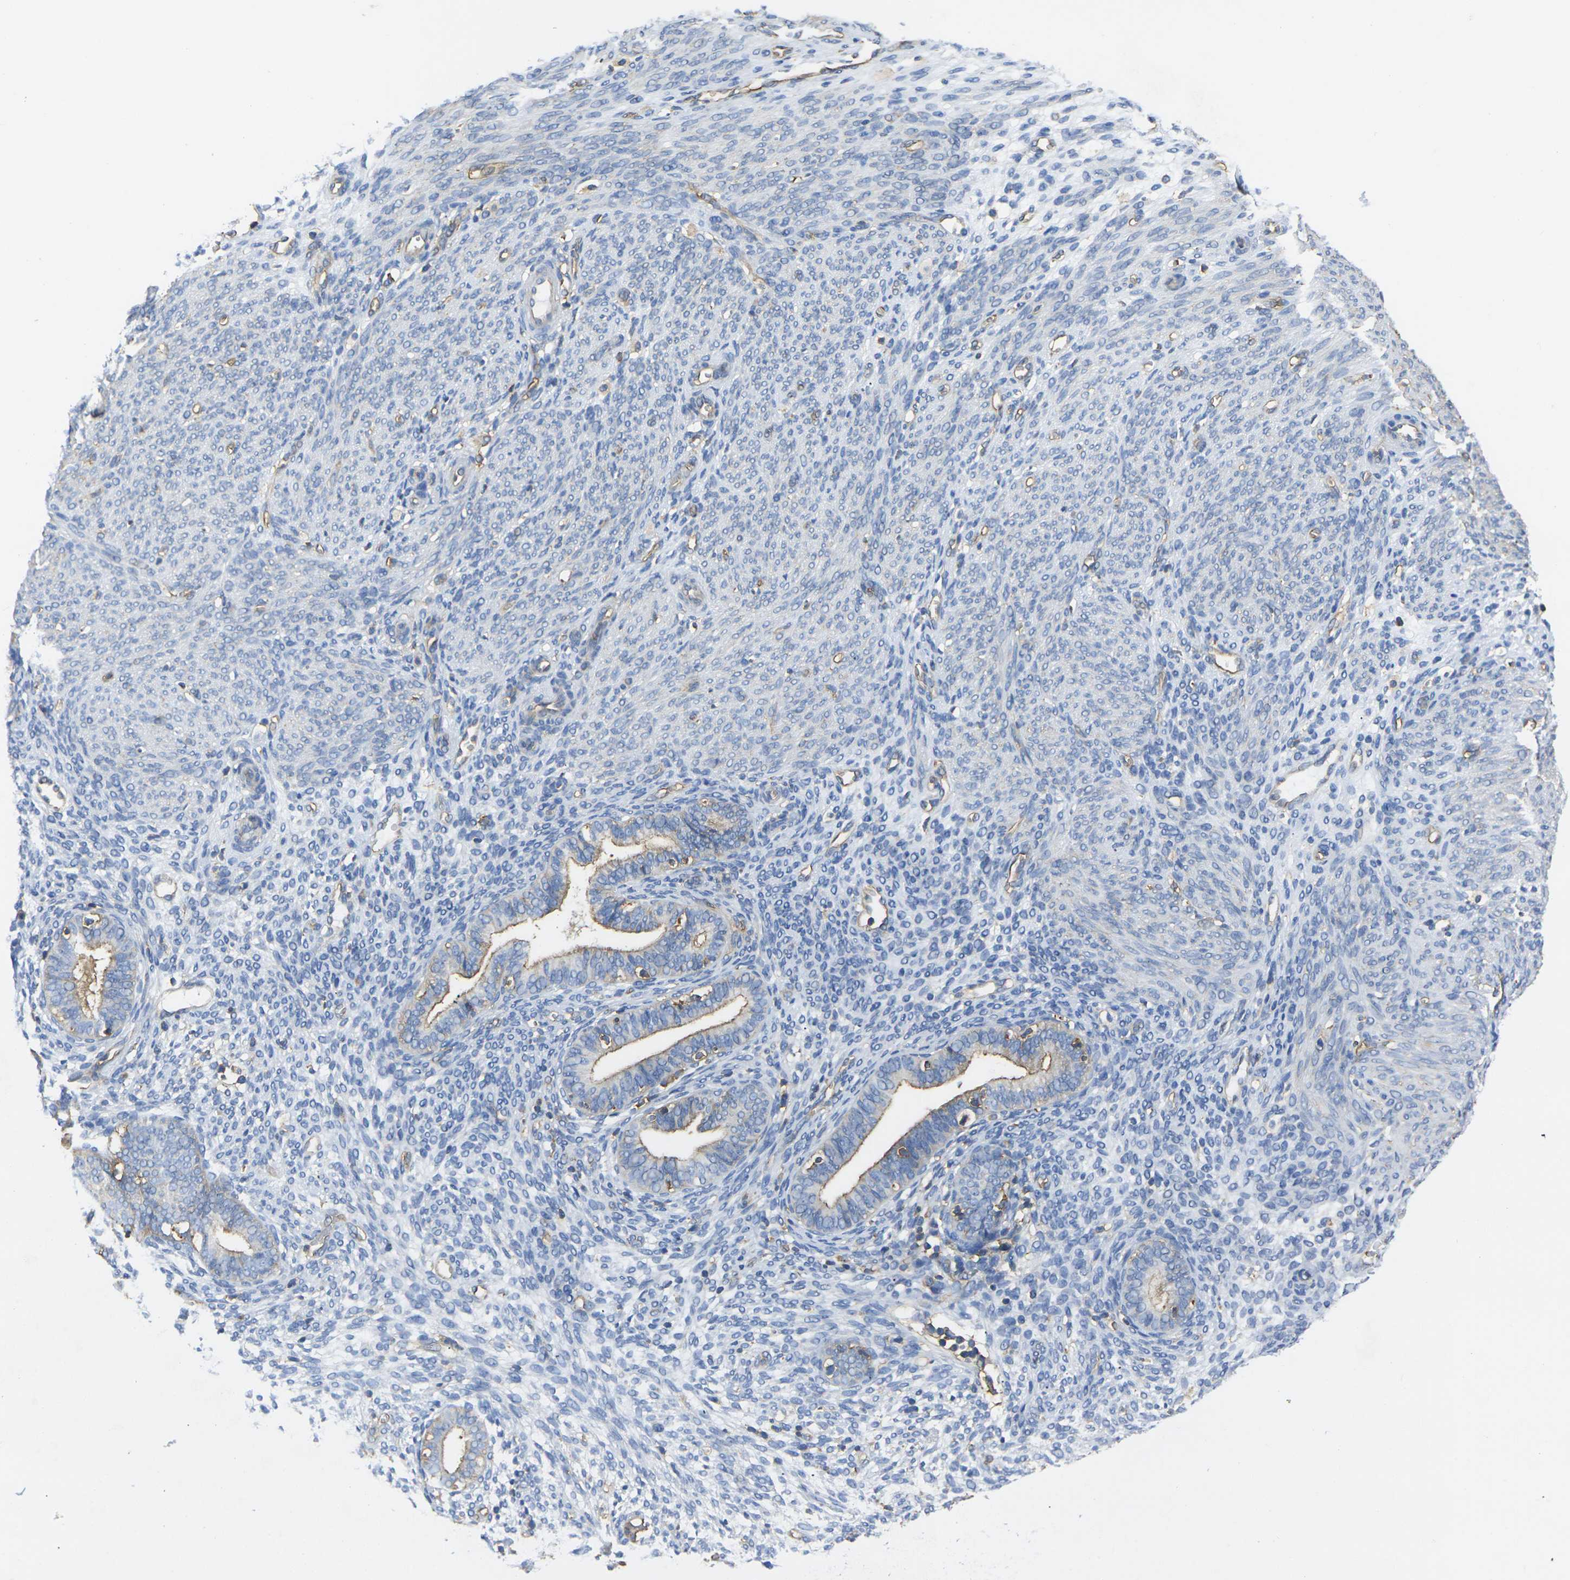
{"staining": {"intensity": "negative", "quantity": "none", "location": "none"}, "tissue": "endometrium", "cell_type": "Cells in endometrial stroma", "image_type": "normal", "snomed": [{"axis": "morphology", "description": "Normal tissue, NOS"}, {"axis": "morphology", "description": "Adenocarcinoma, NOS"}, {"axis": "topography", "description": "Endometrium"}, {"axis": "topography", "description": "Ovary"}], "caption": "A high-resolution photomicrograph shows immunohistochemistry staining of benign endometrium, which displays no significant staining in cells in endometrial stroma. (DAB immunohistochemistry (IHC), high magnification).", "gene": "FAM110D", "patient": {"sex": "female", "age": 68}}